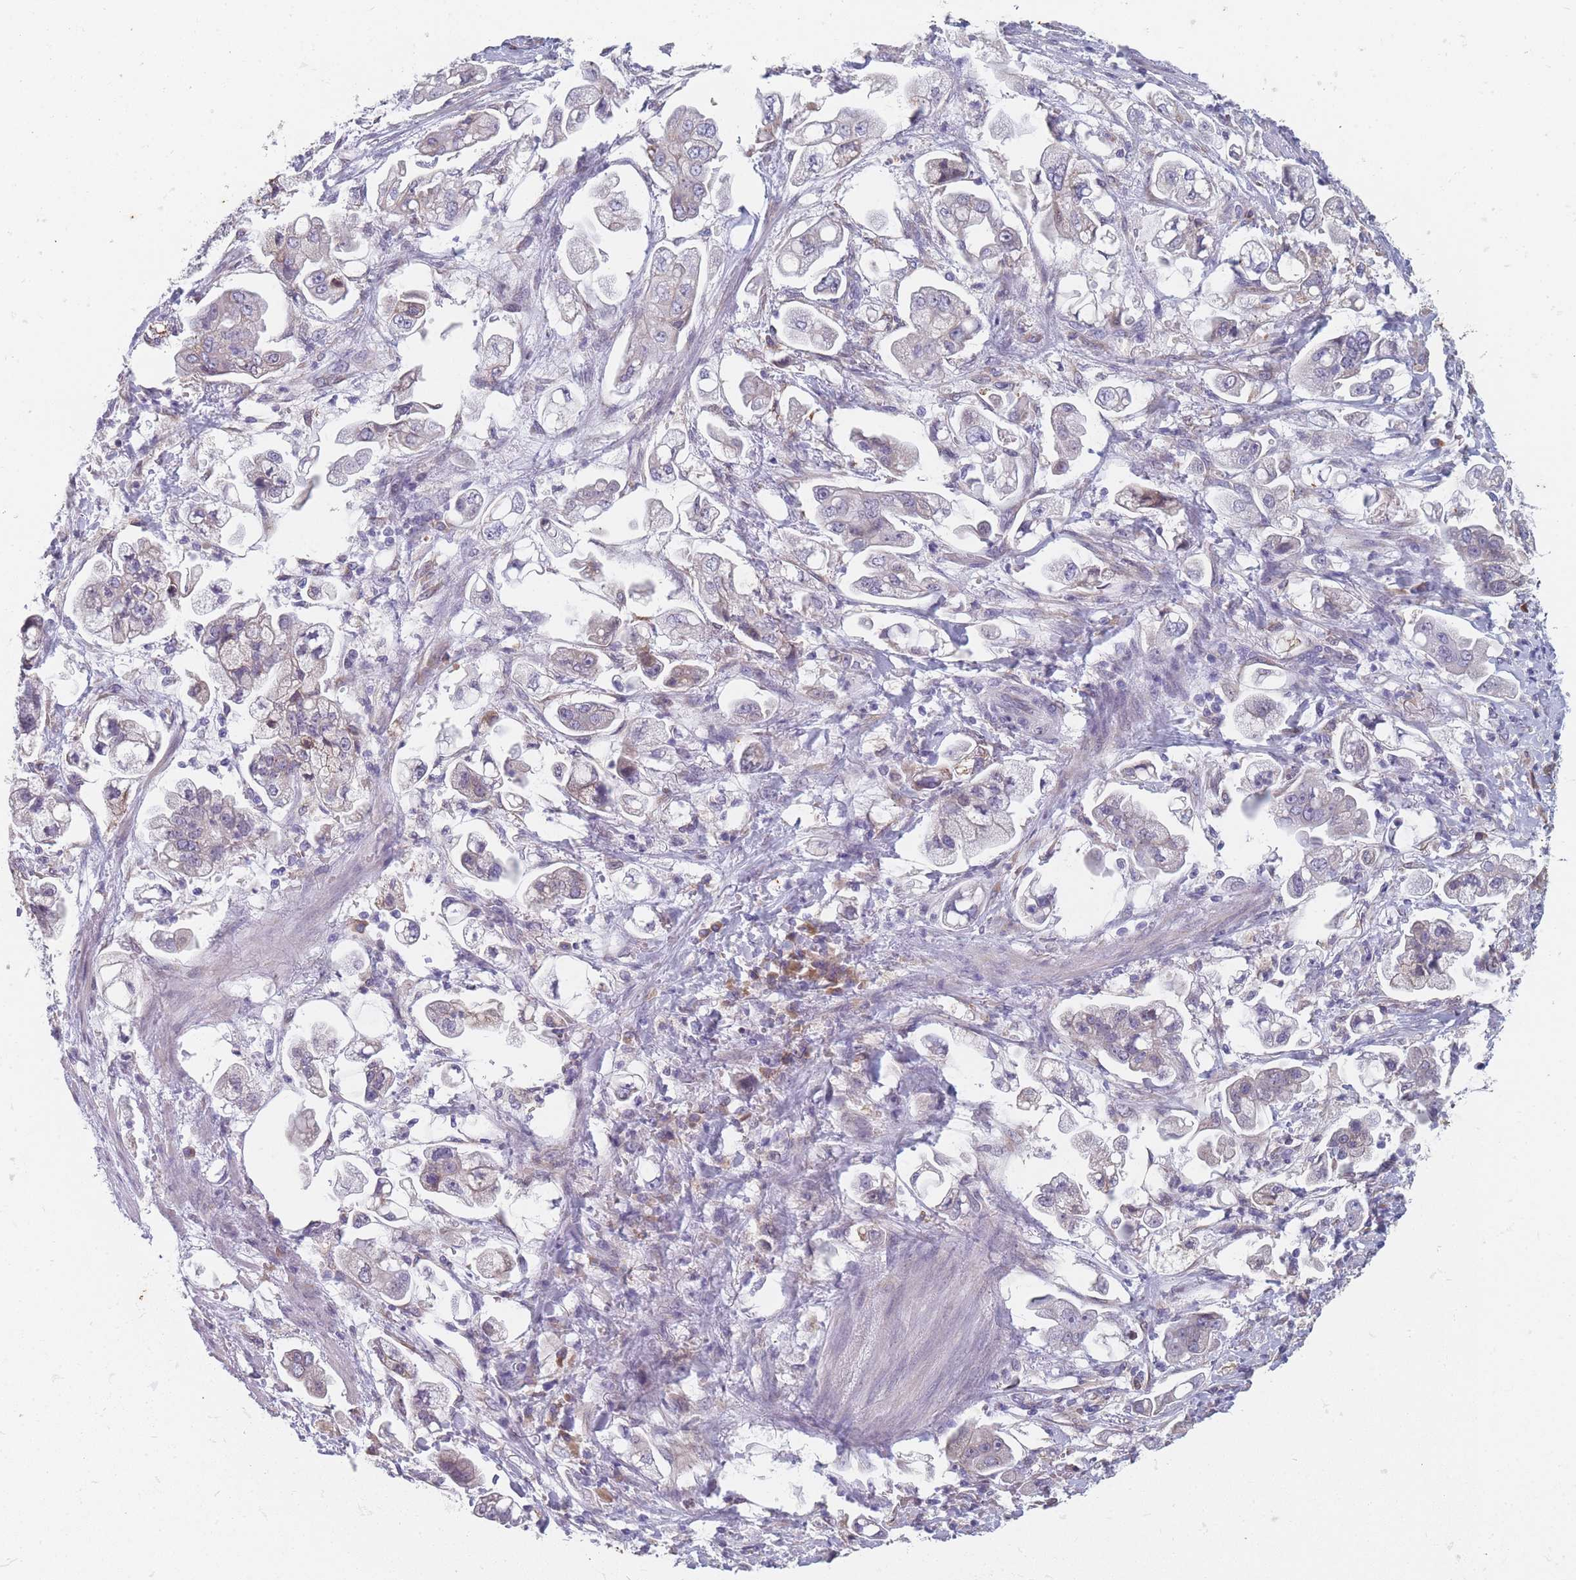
{"staining": {"intensity": "weak", "quantity": "<25%", "location": "cytoplasmic/membranous"}, "tissue": "stomach cancer", "cell_type": "Tumor cells", "image_type": "cancer", "snomed": [{"axis": "morphology", "description": "Adenocarcinoma, NOS"}, {"axis": "topography", "description": "Stomach"}], "caption": "A photomicrograph of stomach cancer (adenocarcinoma) stained for a protein reveals no brown staining in tumor cells.", "gene": "TMED10", "patient": {"sex": "male", "age": 62}}